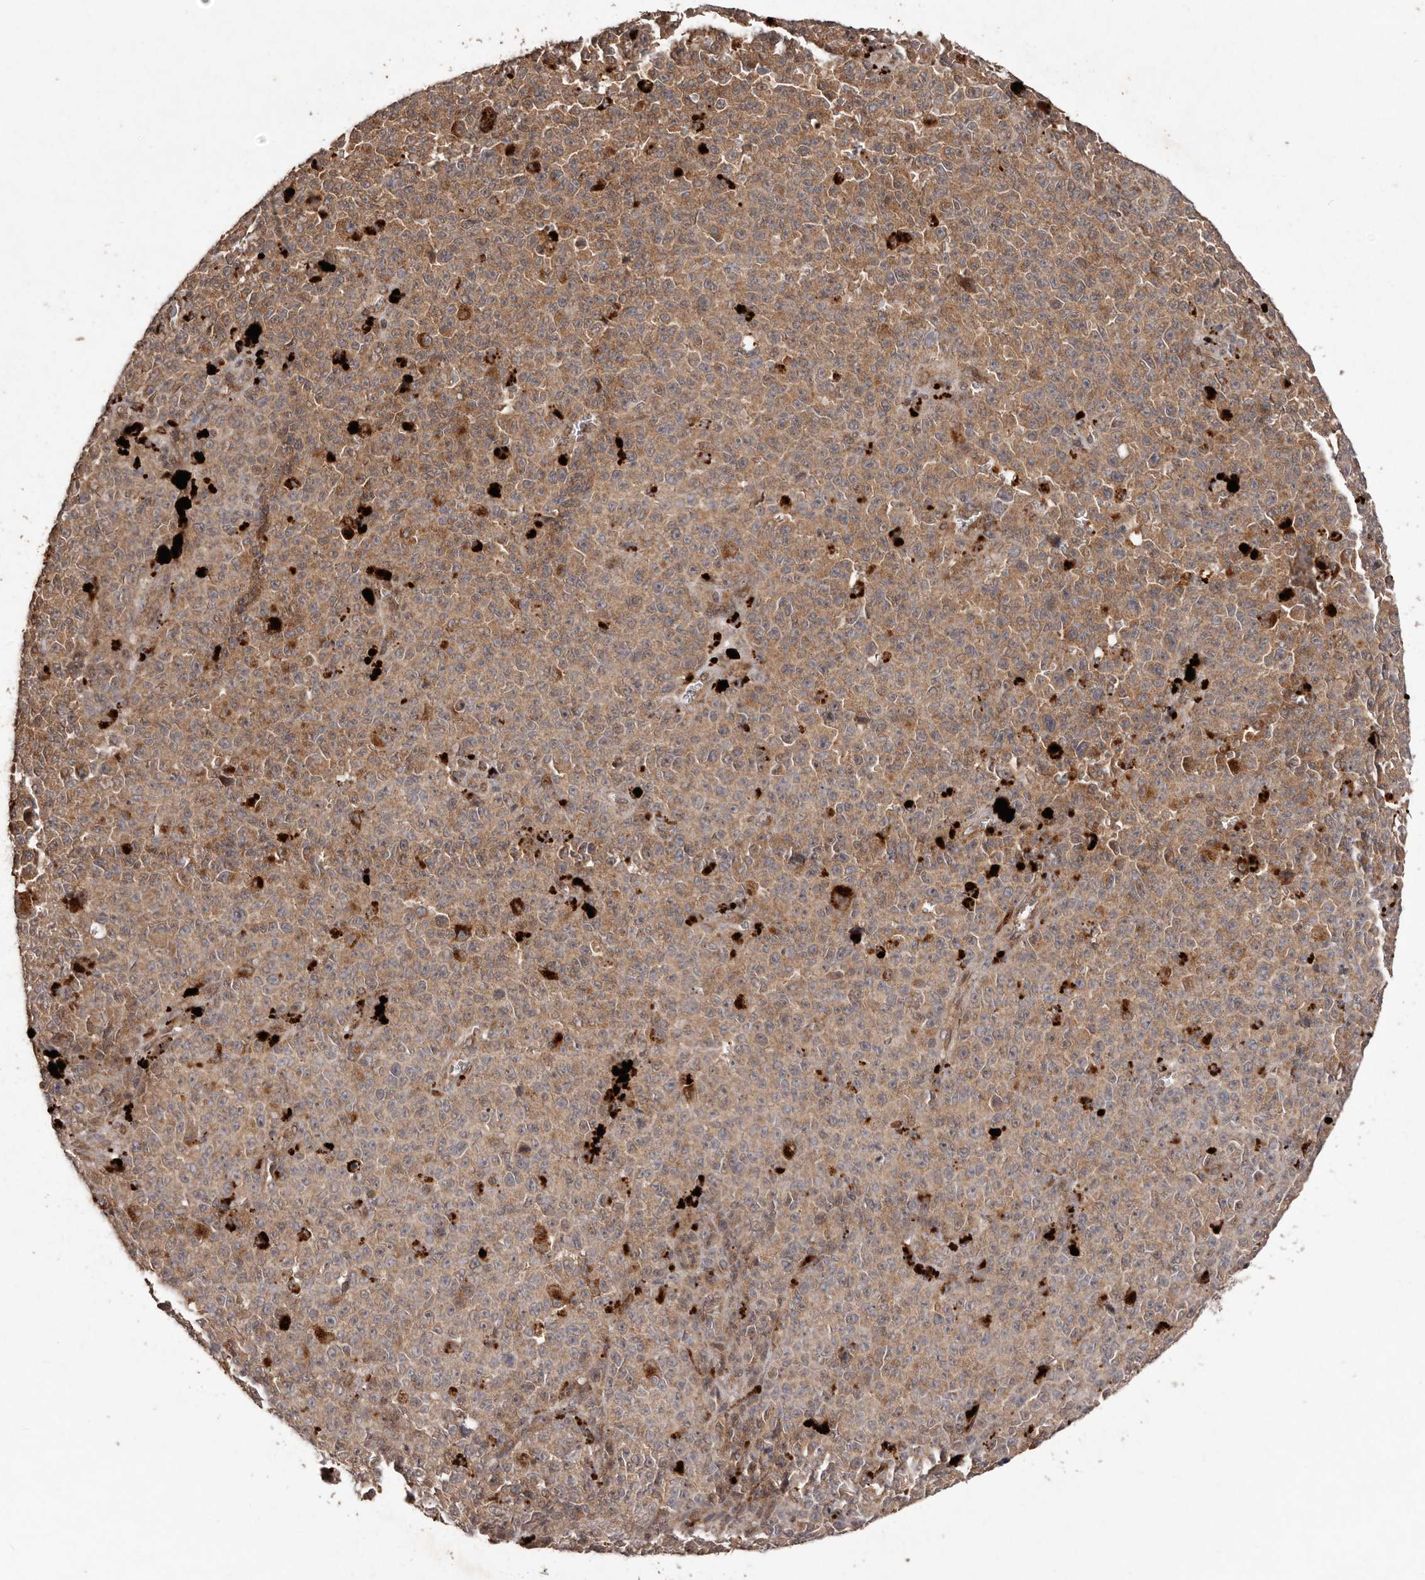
{"staining": {"intensity": "moderate", "quantity": ">75%", "location": "cytoplasmic/membranous"}, "tissue": "melanoma", "cell_type": "Tumor cells", "image_type": "cancer", "snomed": [{"axis": "morphology", "description": "Malignant melanoma, NOS"}, {"axis": "topography", "description": "Skin"}], "caption": "Brown immunohistochemical staining in human malignant melanoma exhibits moderate cytoplasmic/membranous expression in about >75% of tumor cells. (IHC, brightfield microscopy, high magnification).", "gene": "PLOD2", "patient": {"sex": "female", "age": 82}}